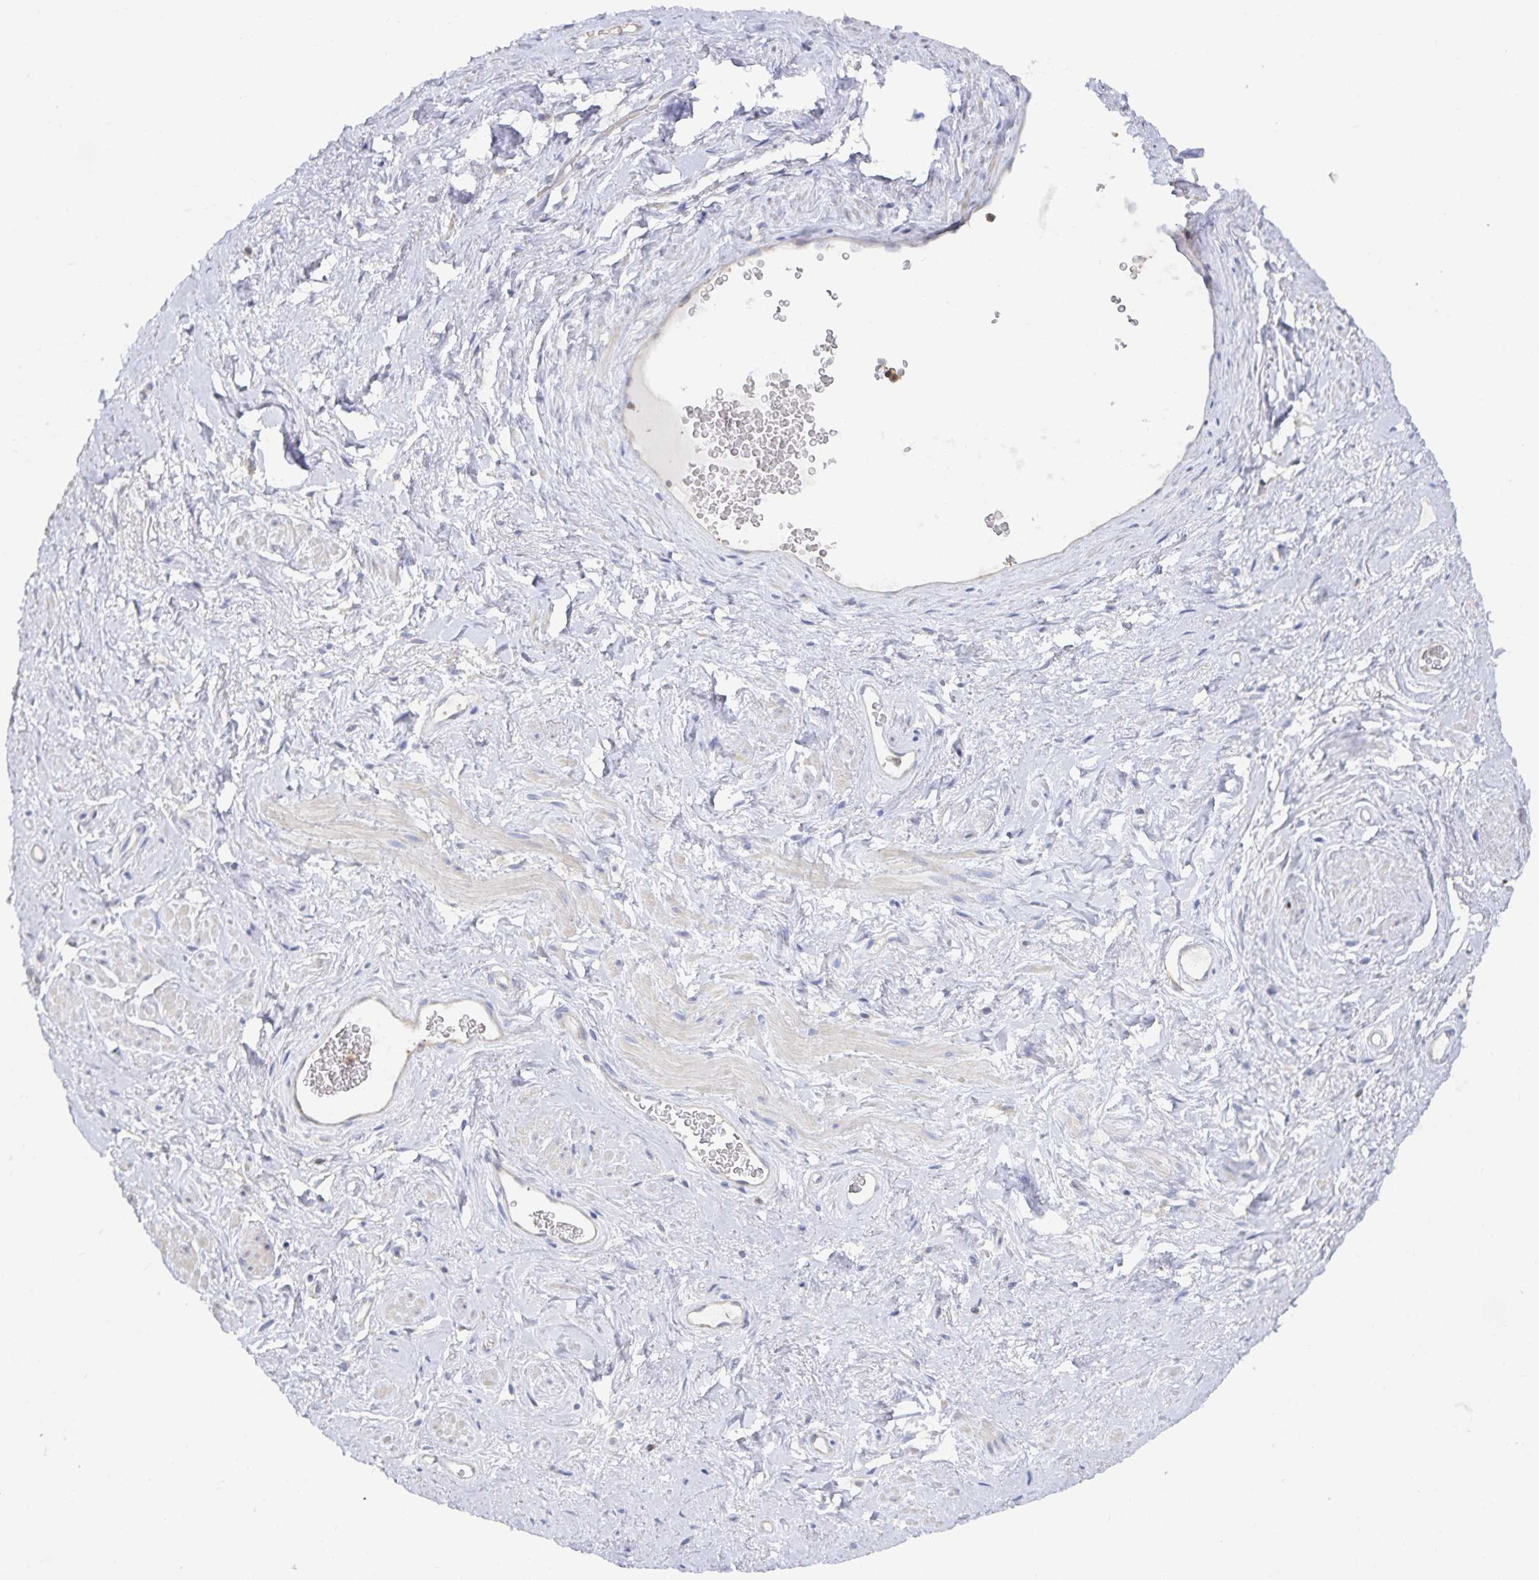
{"staining": {"intensity": "negative", "quantity": "none", "location": "none"}, "tissue": "adipose tissue", "cell_type": "Adipocytes", "image_type": "normal", "snomed": [{"axis": "morphology", "description": "Normal tissue, NOS"}, {"axis": "topography", "description": "Vagina"}, {"axis": "topography", "description": "Peripheral nerve tissue"}], "caption": "This is an immunohistochemistry histopathology image of normal adipose tissue. There is no staining in adipocytes.", "gene": "PIK3CD", "patient": {"sex": "female", "age": 71}}